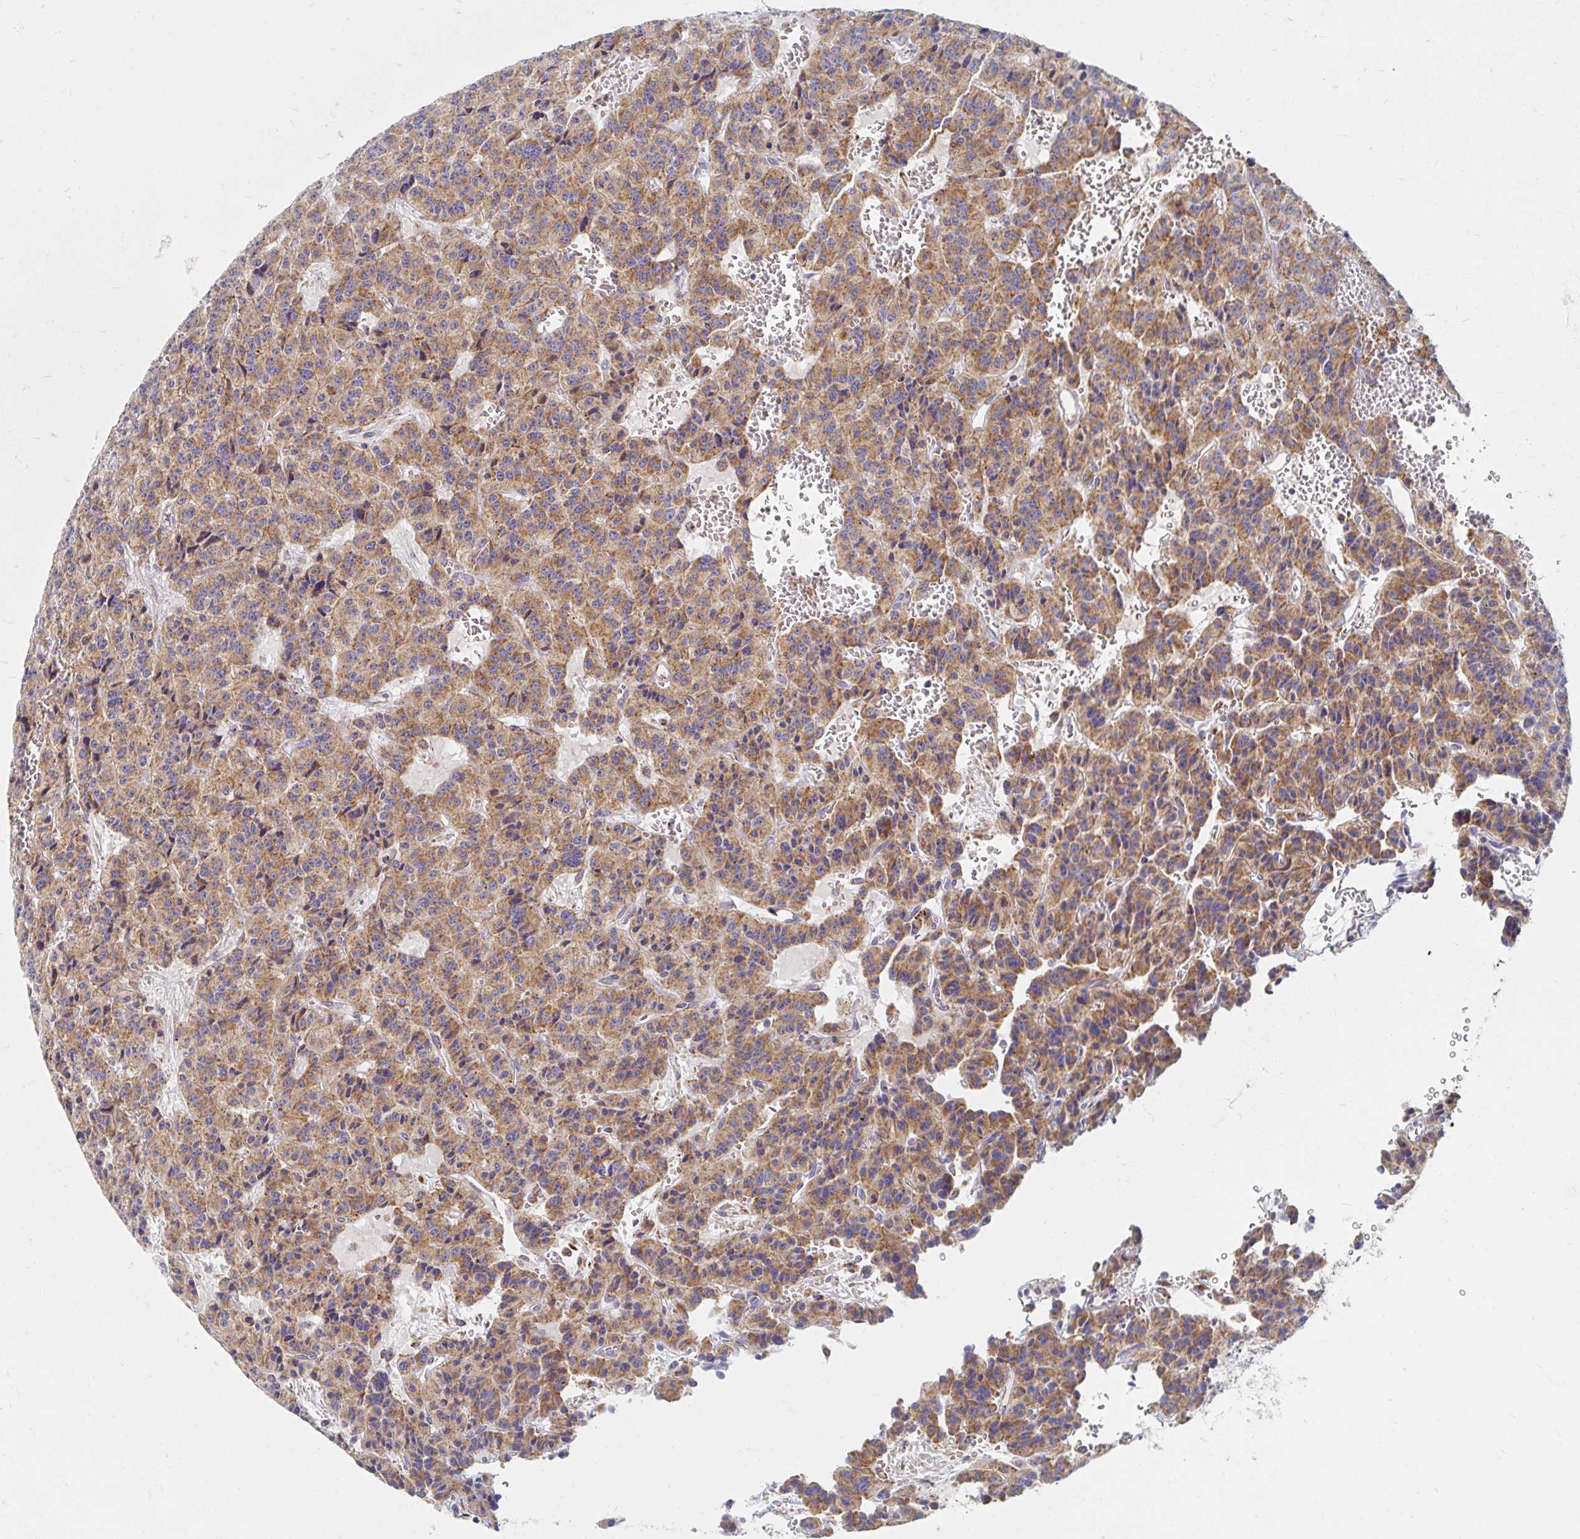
{"staining": {"intensity": "moderate", "quantity": ">75%", "location": "cytoplasmic/membranous"}, "tissue": "carcinoid", "cell_type": "Tumor cells", "image_type": "cancer", "snomed": [{"axis": "morphology", "description": "Carcinoid, malignant, NOS"}, {"axis": "topography", "description": "Lung"}], "caption": "An image of human carcinoid stained for a protein shows moderate cytoplasmic/membranous brown staining in tumor cells.", "gene": "MAVS", "patient": {"sex": "female", "age": 71}}